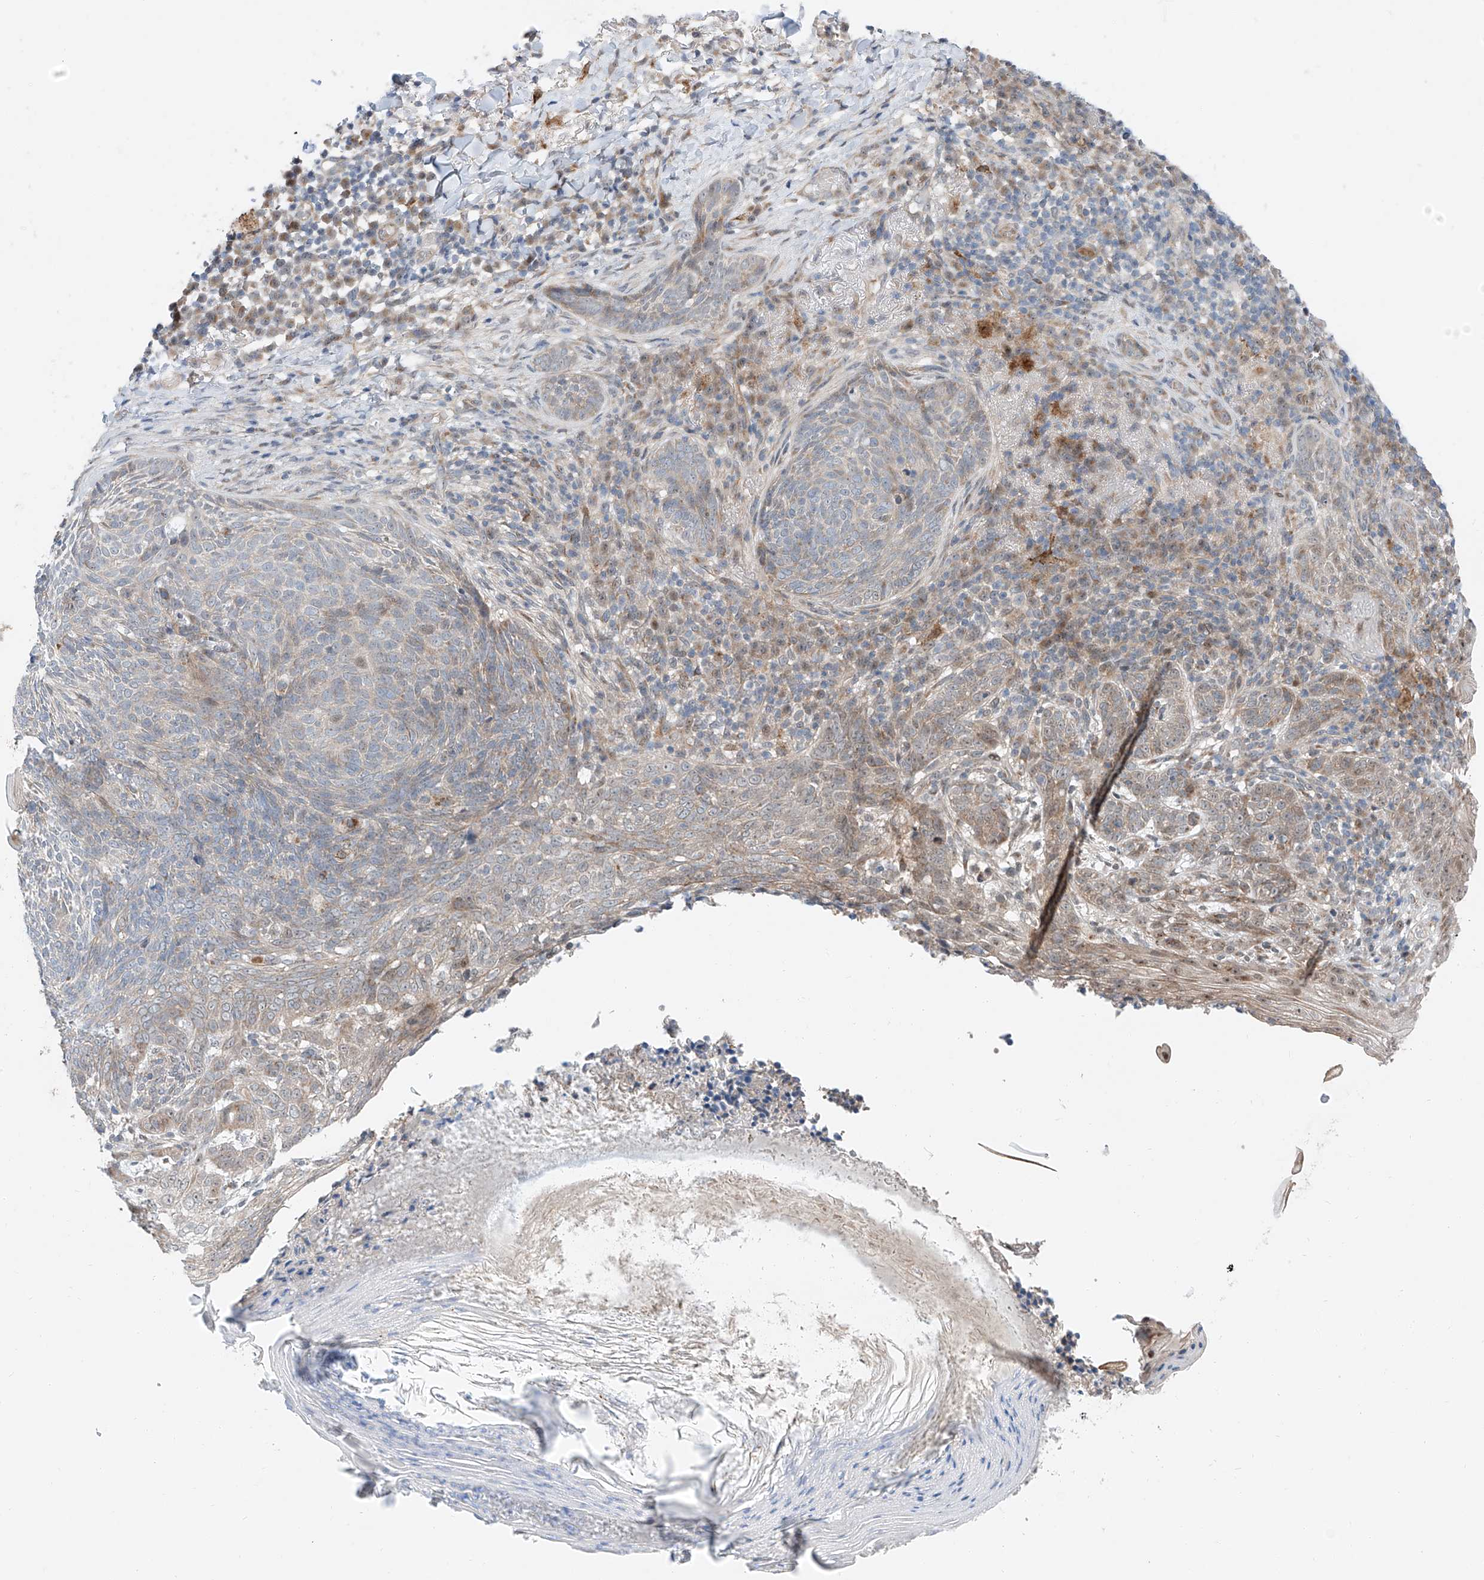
{"staining": {"intensity": "weak", "quantity": "<25%", "location": "cytoplasmic/membranous"}, "tissue": "skin cancer", "cell_type": "Tumor cells", "image_type": "cancer", "snomed": [{"axis": "morphology", "description": "Basal cell carcinoma"}, {"axis": "topography", "description": "Skin"}], "caption": "A histopathology image of human skin cancer (basal cell carcinoma) is negative for staining in tumor cells.", "gene": "CLDND1", "patient": {"sex": "male", "age": 85}}